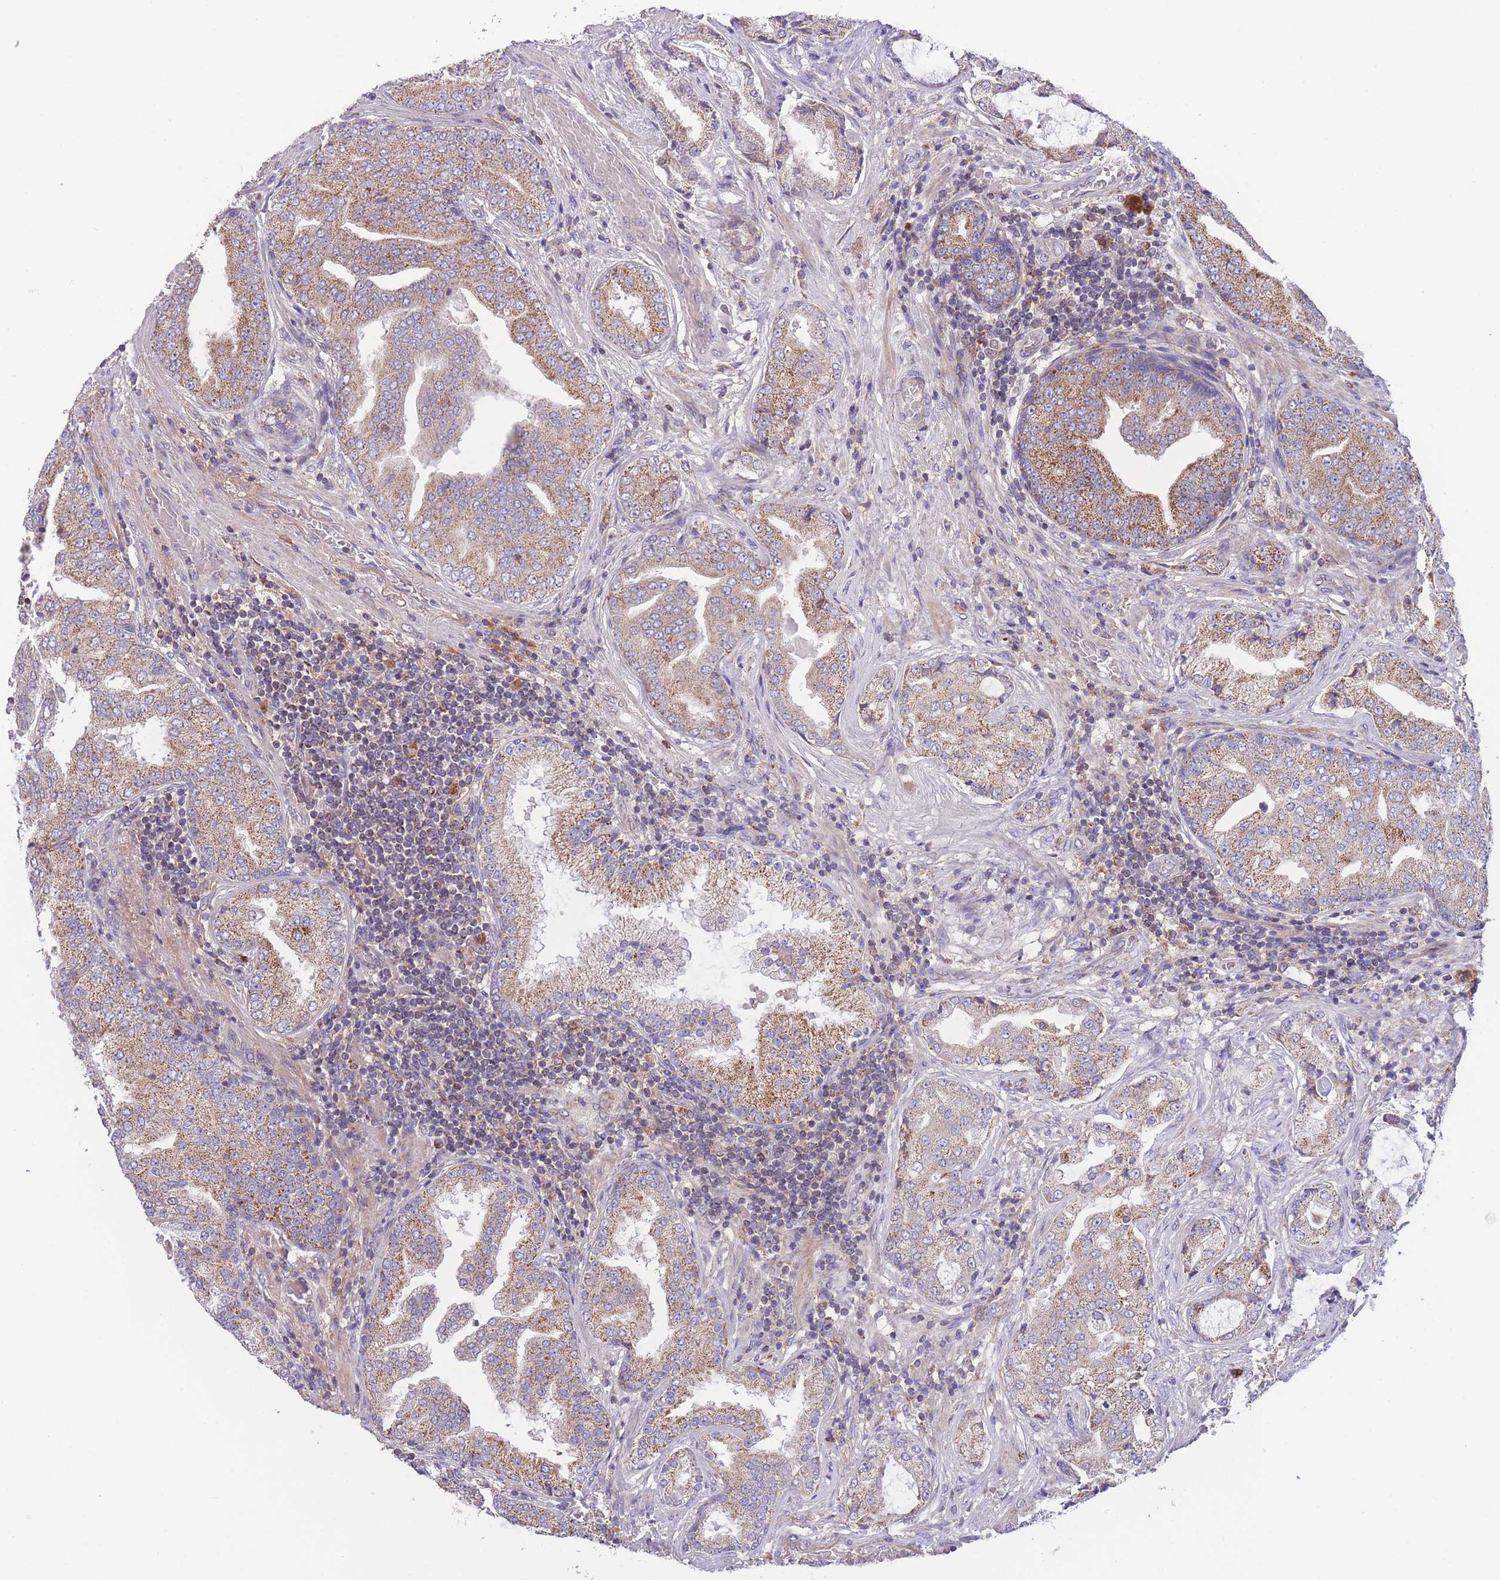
{"staining": {"intensity": "moderate", "quantity": ">75%", "location": "cytoplasmic/membranous"}, "tissue": "prostate cancer", "cell_type": "Tumor cells", "image_type": "cancer", "snomed": [{"axis": "morphology", "description": "Adenocarcinoma, High grade"}, {"axis": "topography", "description": "Prostate"}], "caption": "Adenocarcinoma (high-grade) (prostate) was stained to show a protein in brown. There is medium levels of moderate cytoplasmic/membranous expression in approximately >75% of tumor cells.", "gene": "SLC25A42", "patient": {"sex": "male", "age": 68}}